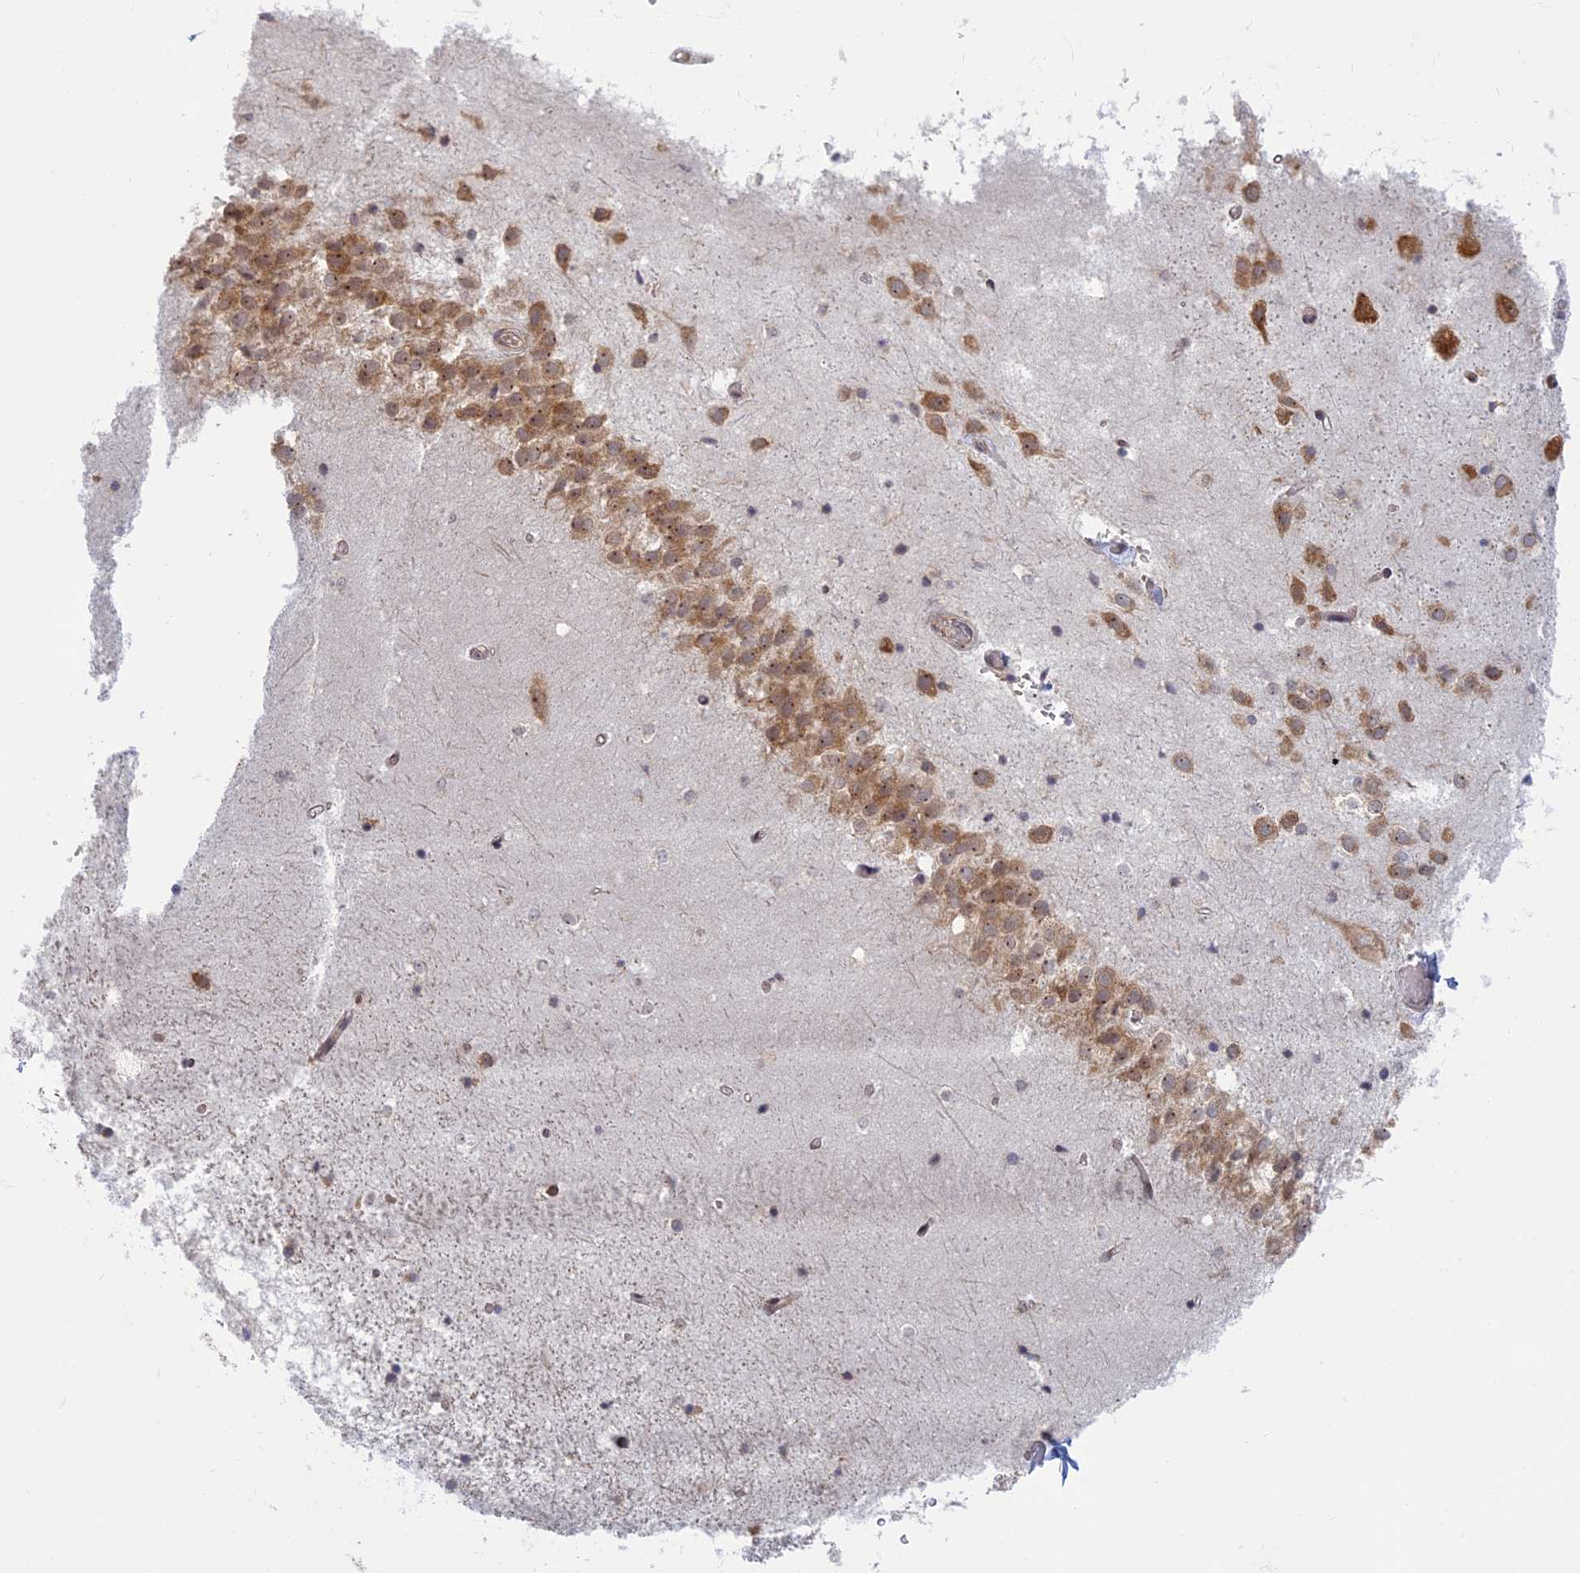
{"staining": {"intensity": "moderate", "quantity": "<25%", "location": "cytoplasmic/membranous"}, "tissue": "hippocampus", "cell_type": "Glial cells", "image_type": "normal", "snomed": [{"axis": "morphology", "description": "Normal tissue, NOS"}, {"axis": "topography", "description": "Hippocampus"}], "caption": "The micrograph demonstrates immunohistochemical staining of benign hippocampus. There is moderate cytoplasmic/membranous positivity is present in about <25% of glial cells.", "gene": "RPS19BP1", "patient": {"sex": "female", "age": 52}}